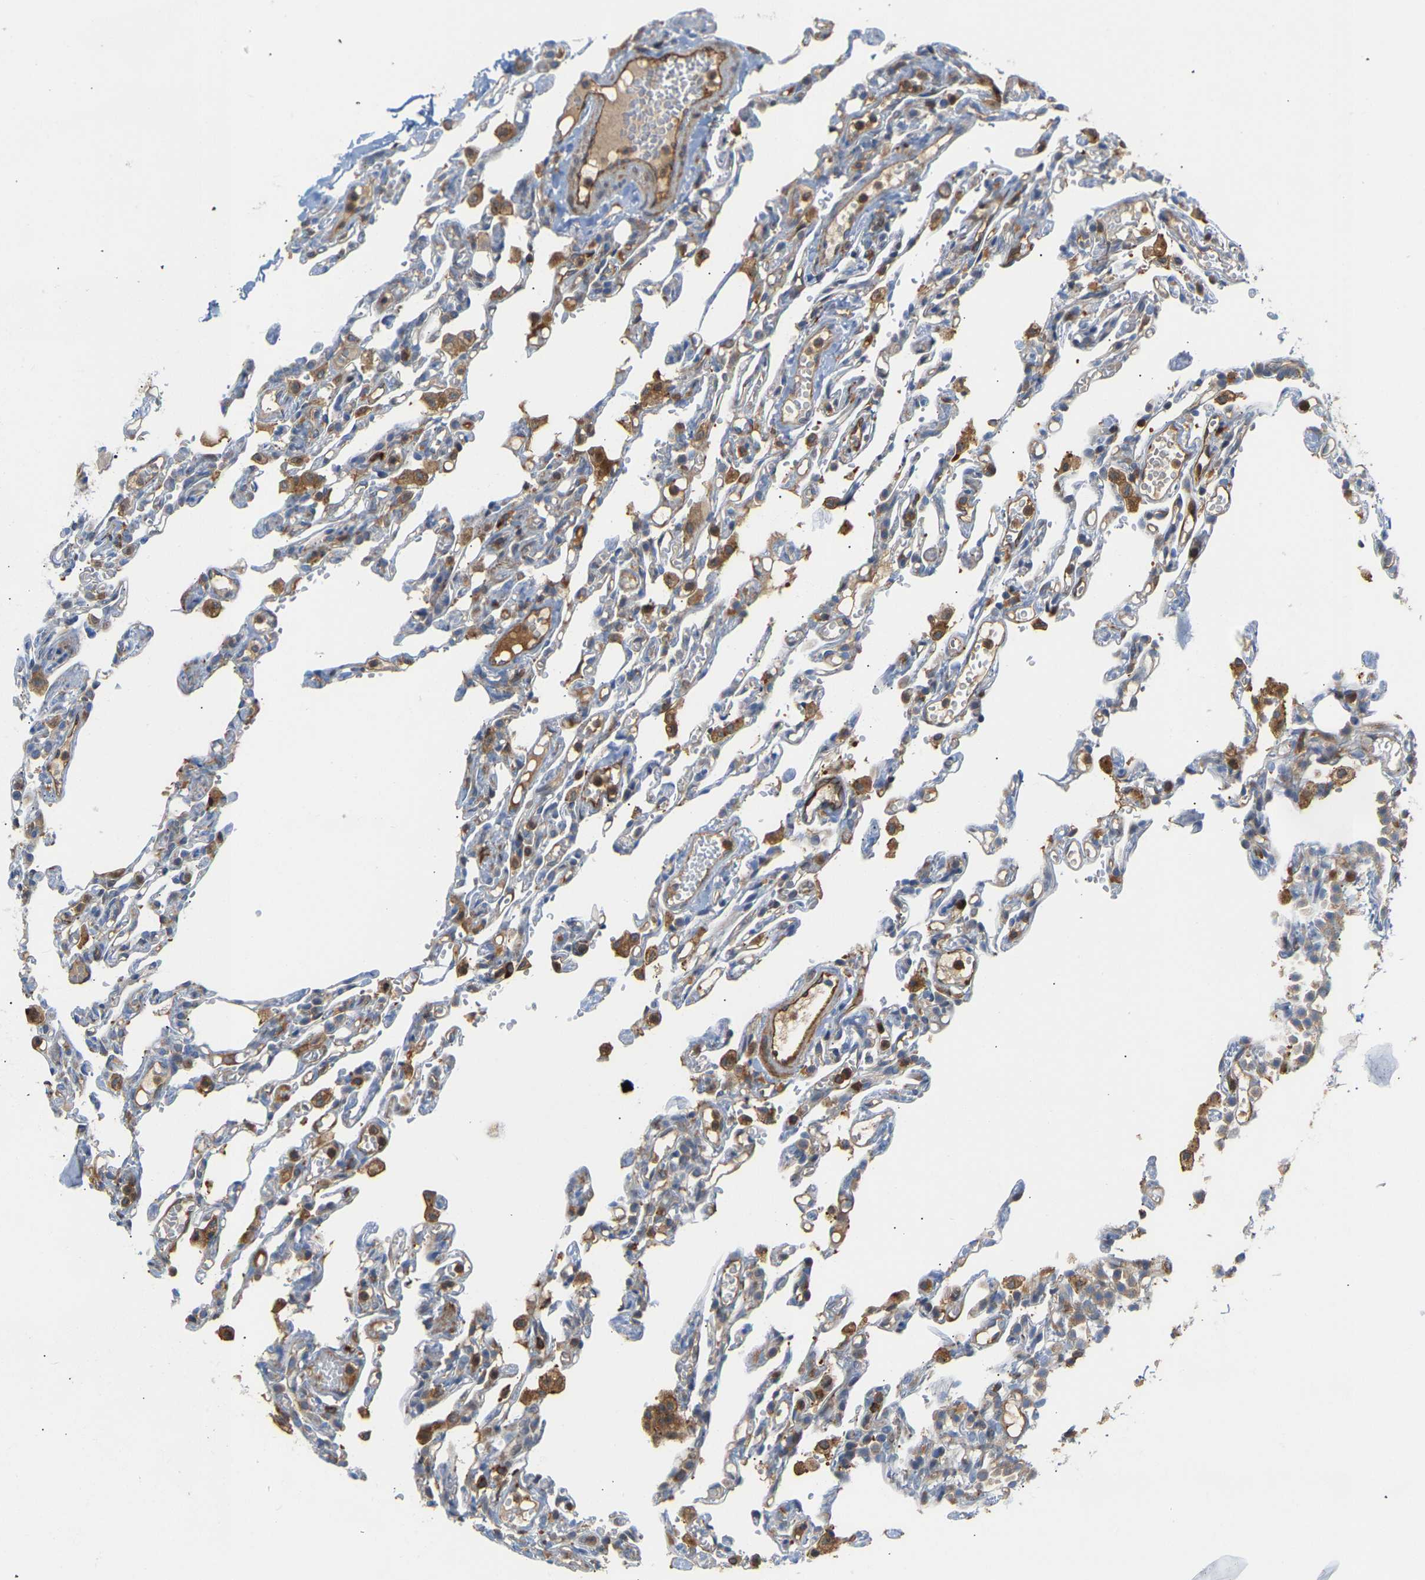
{"staining": {"intensity": "weak", "quantity": "<25%", "location": "cytoplasmic/membranous"}, "tissue": "lung", "cell_type": "Alveolar cells", "image_type": "normal", "snomed": [{"axis": "morphology", "description": "Normal tissue, NOS"}, {"axis": "topography", "description": "Lung"}], "caption": "Immunohistochemistry (IHC) histopathology image of unremarkable human lung stained for a protein (brown), which displays no staining in alveolar cells.", "gene": "PLCG2", "patient": {"sex": "male", "age": 21}}